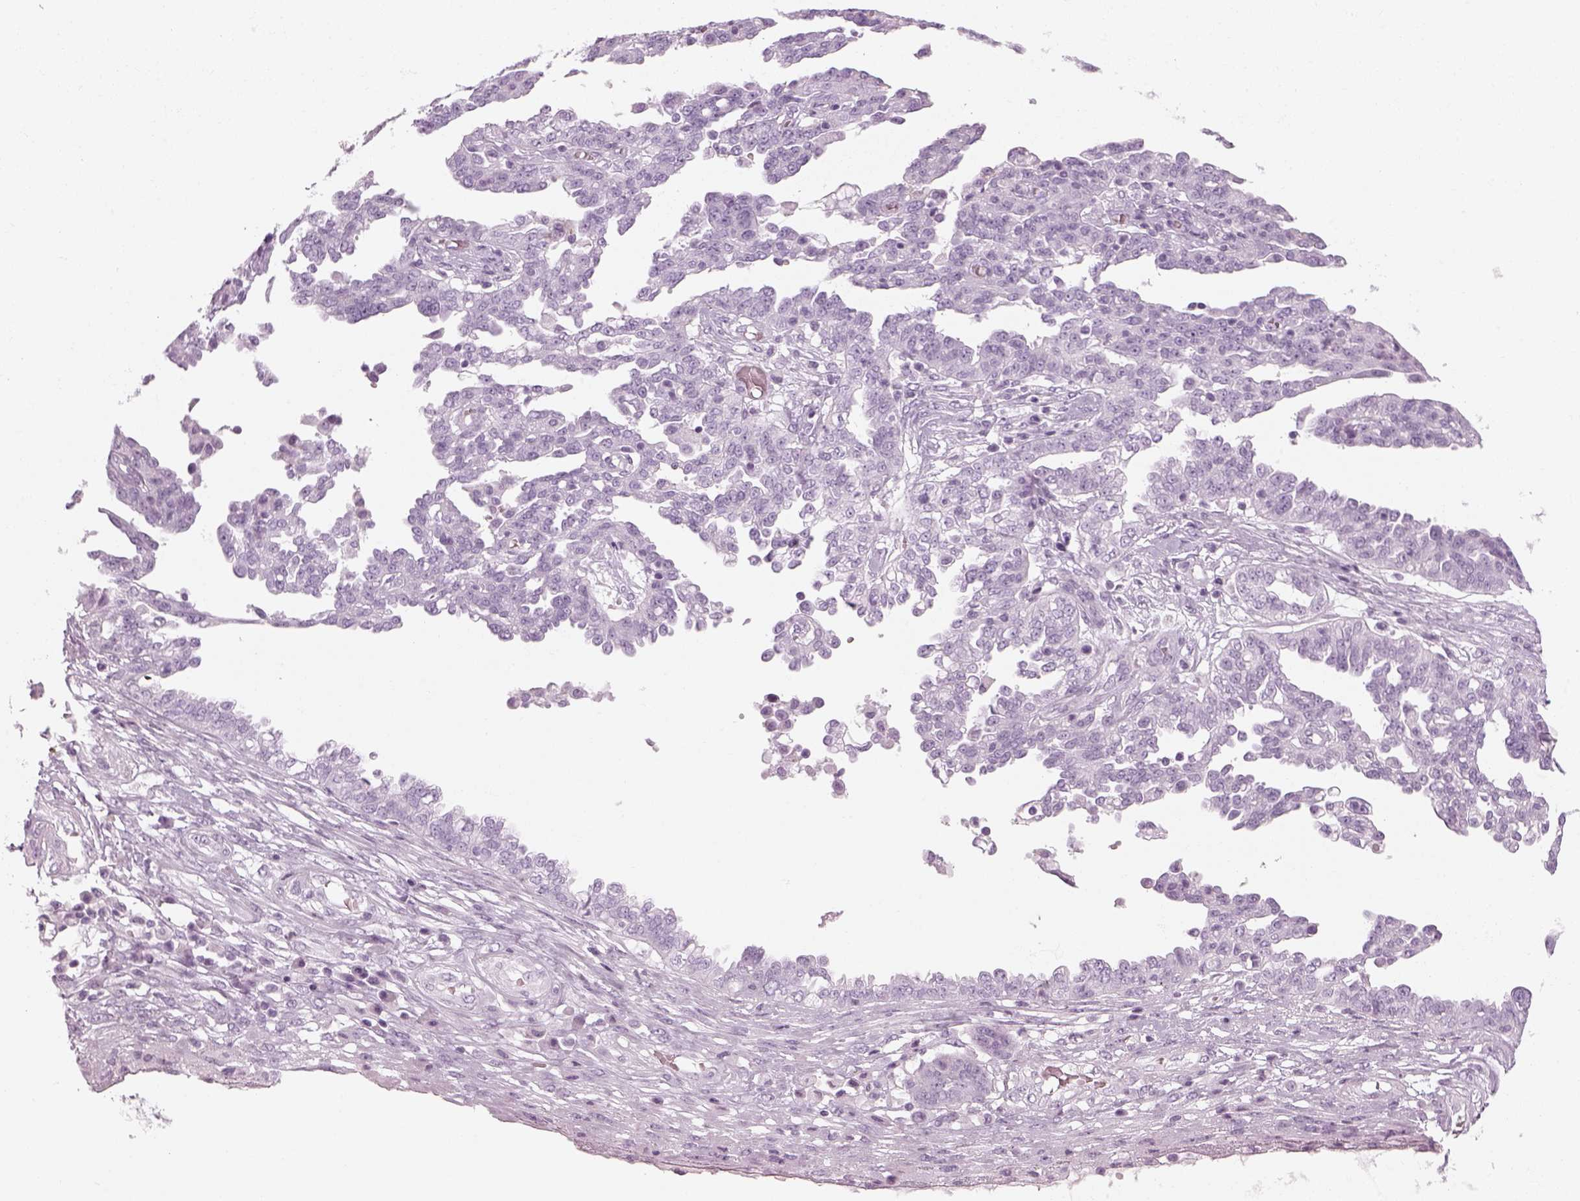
{"staining": {"intensity": "negative", "quantity": "none", "location": "none"}, "tissue": "ovarian cancer", "cell_type": "Tumor cells", "image_type": "cancer", "snomed": [{"axis": "morphology", "description": "Cystadenocarcinoma, serous, NOS"}, {"axis": "topography", "description": "Ovary"}], "caption": "This is a image of immunohistochemistry staining of ovarian serous cystadenocarcinoma, which shows no positivity in tumor cells.", "gene": "SAG", "patient": {"sex": "female", "age": 67}}